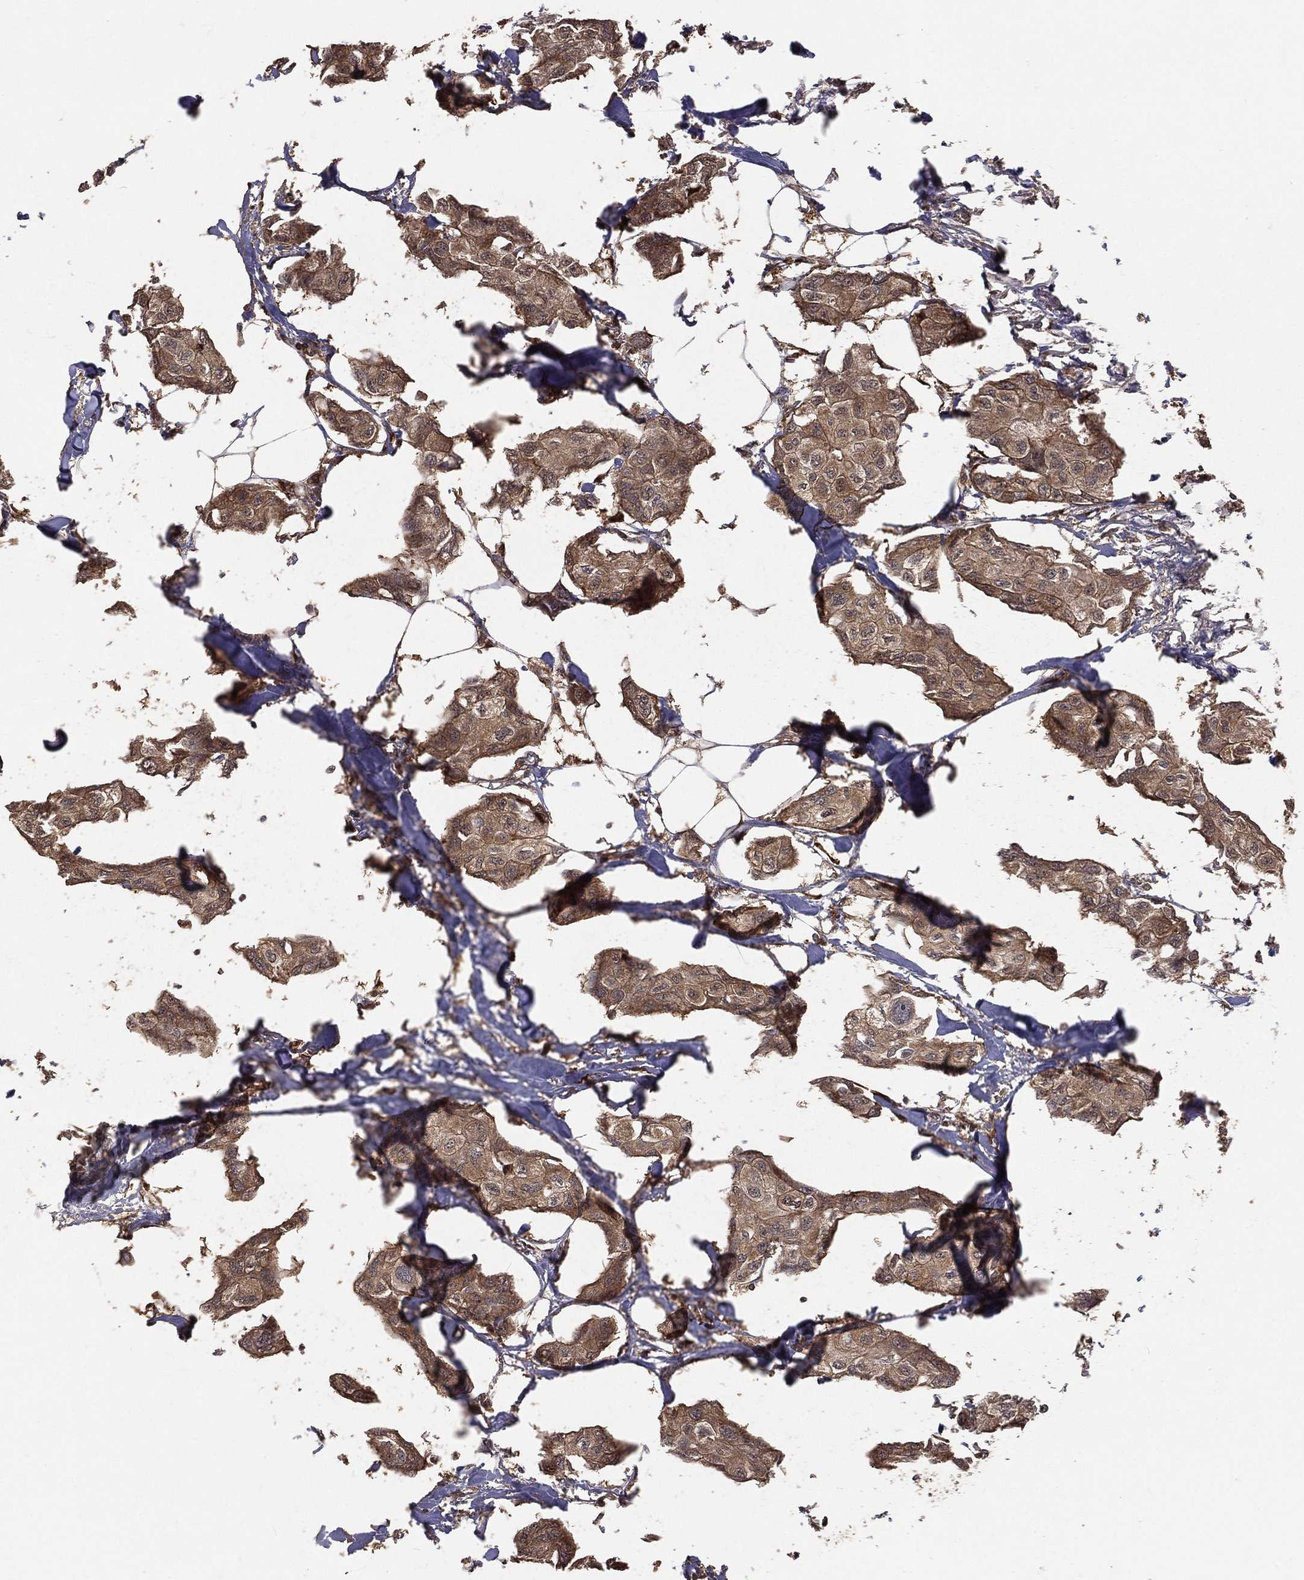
{"staining": {"intensity": "weak", "quantity": ">75%", "location": "cytoplasmic/membranous"}, "tissue": "breast cancer", "cell_type": "Tumor cells", "image_type": "cancer", "snomed": [{"axis": "morphology", "description": "Duct carcinoma"}, {"axis": "topography", "description": "Breast"}], "caption": "Protein positivity by IHC demonstrates weak cytoplasmic/membranous expression in about >75% of tumor cells in breast cancer.", "gene": "MAPK1", "patient": {"sex": "female", "age": 80}}